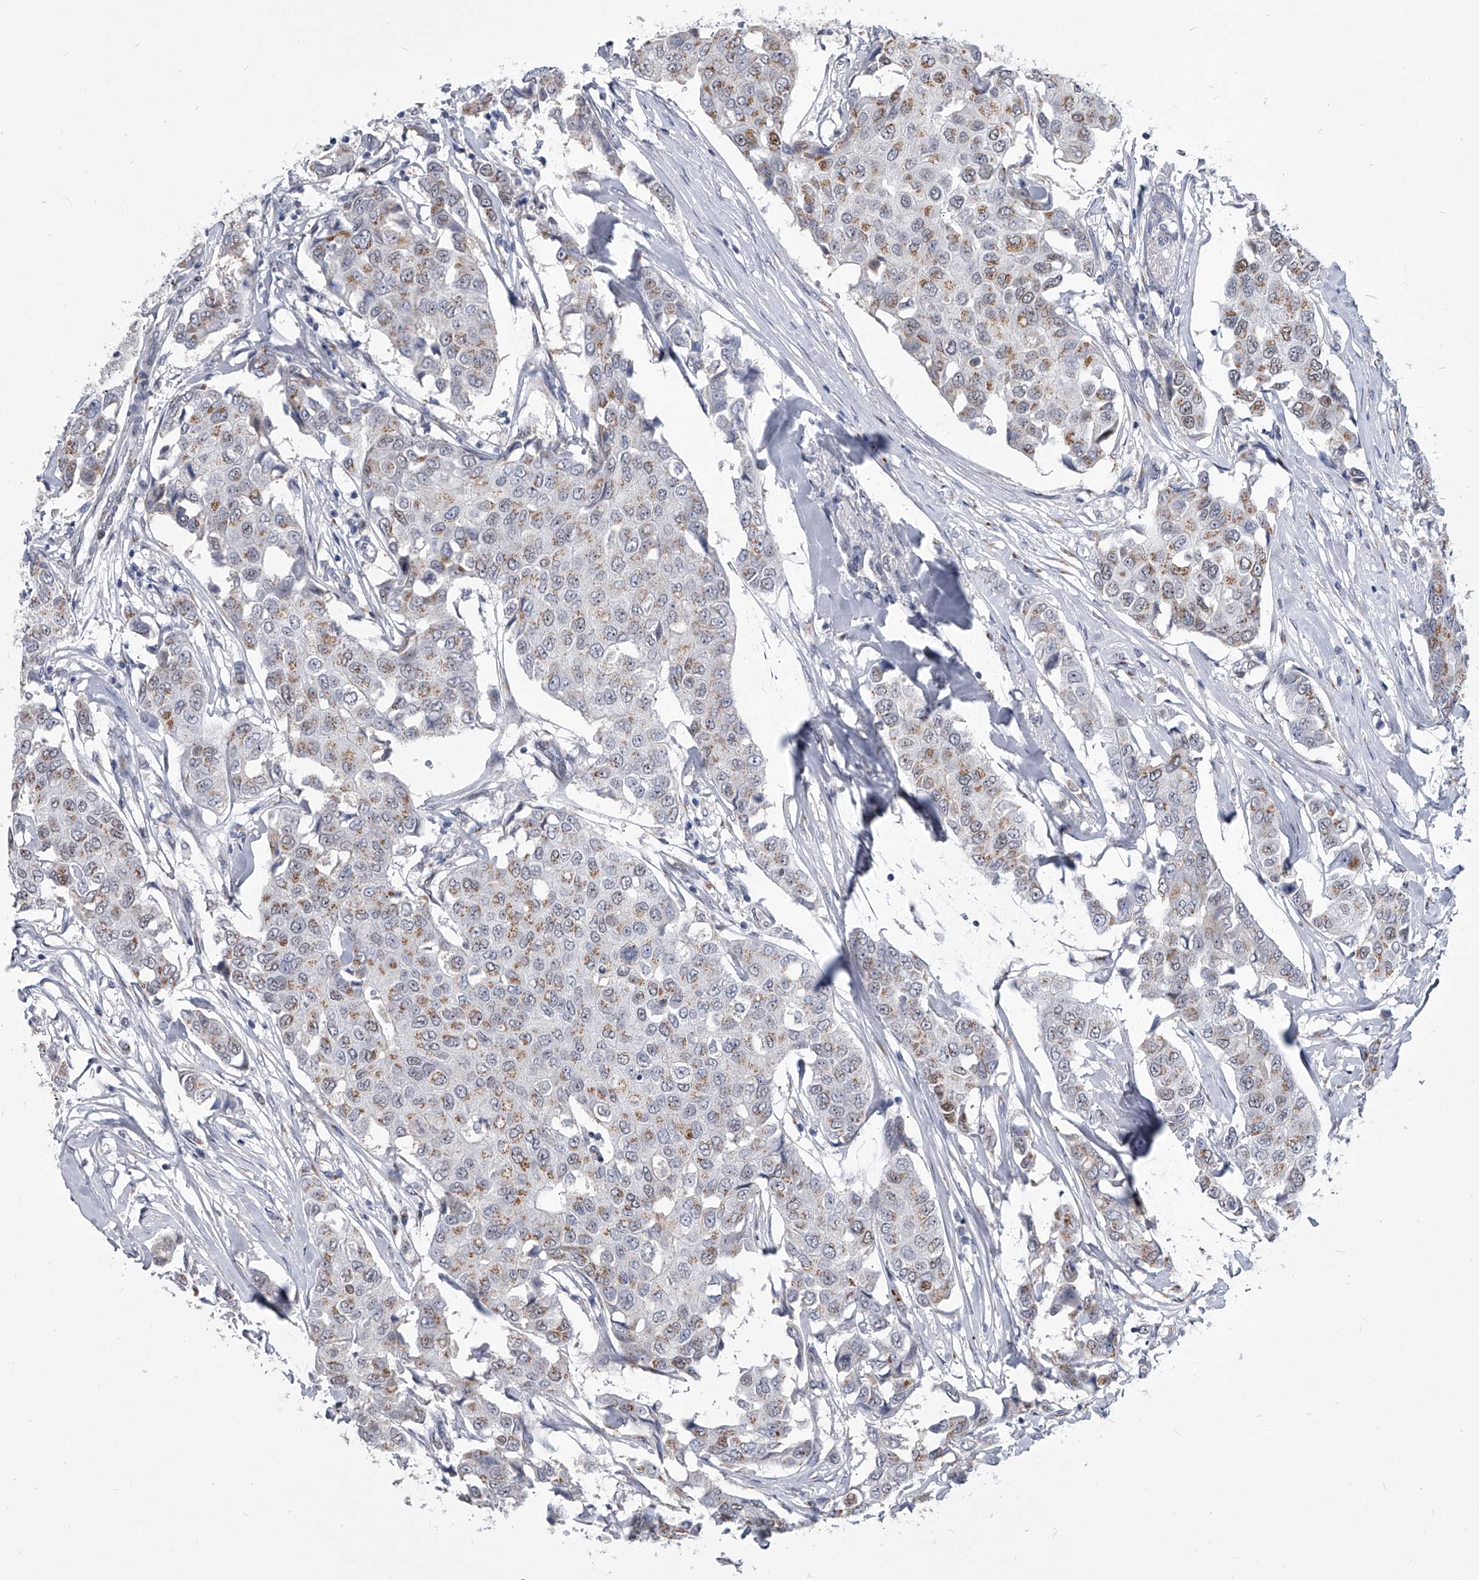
{"staining": {"intensity": "moderate", "quantity": "25%-75%", "location": "cytoplasmic/membranous"}, "tissue": "breast cancer", "cell_type": "Tumor cells", "image_type": "cancer", "snomed": [{"axis": "morphology", "description": "Duct carcinoma"}, {"axis": "topography", "description": "Breast"}], "caption": "Breast cancer stained with a protein marker displays moderate staining in tumor cells.", "gene": "EVA1C", "patient": {"sex": "female", "age": 80}}